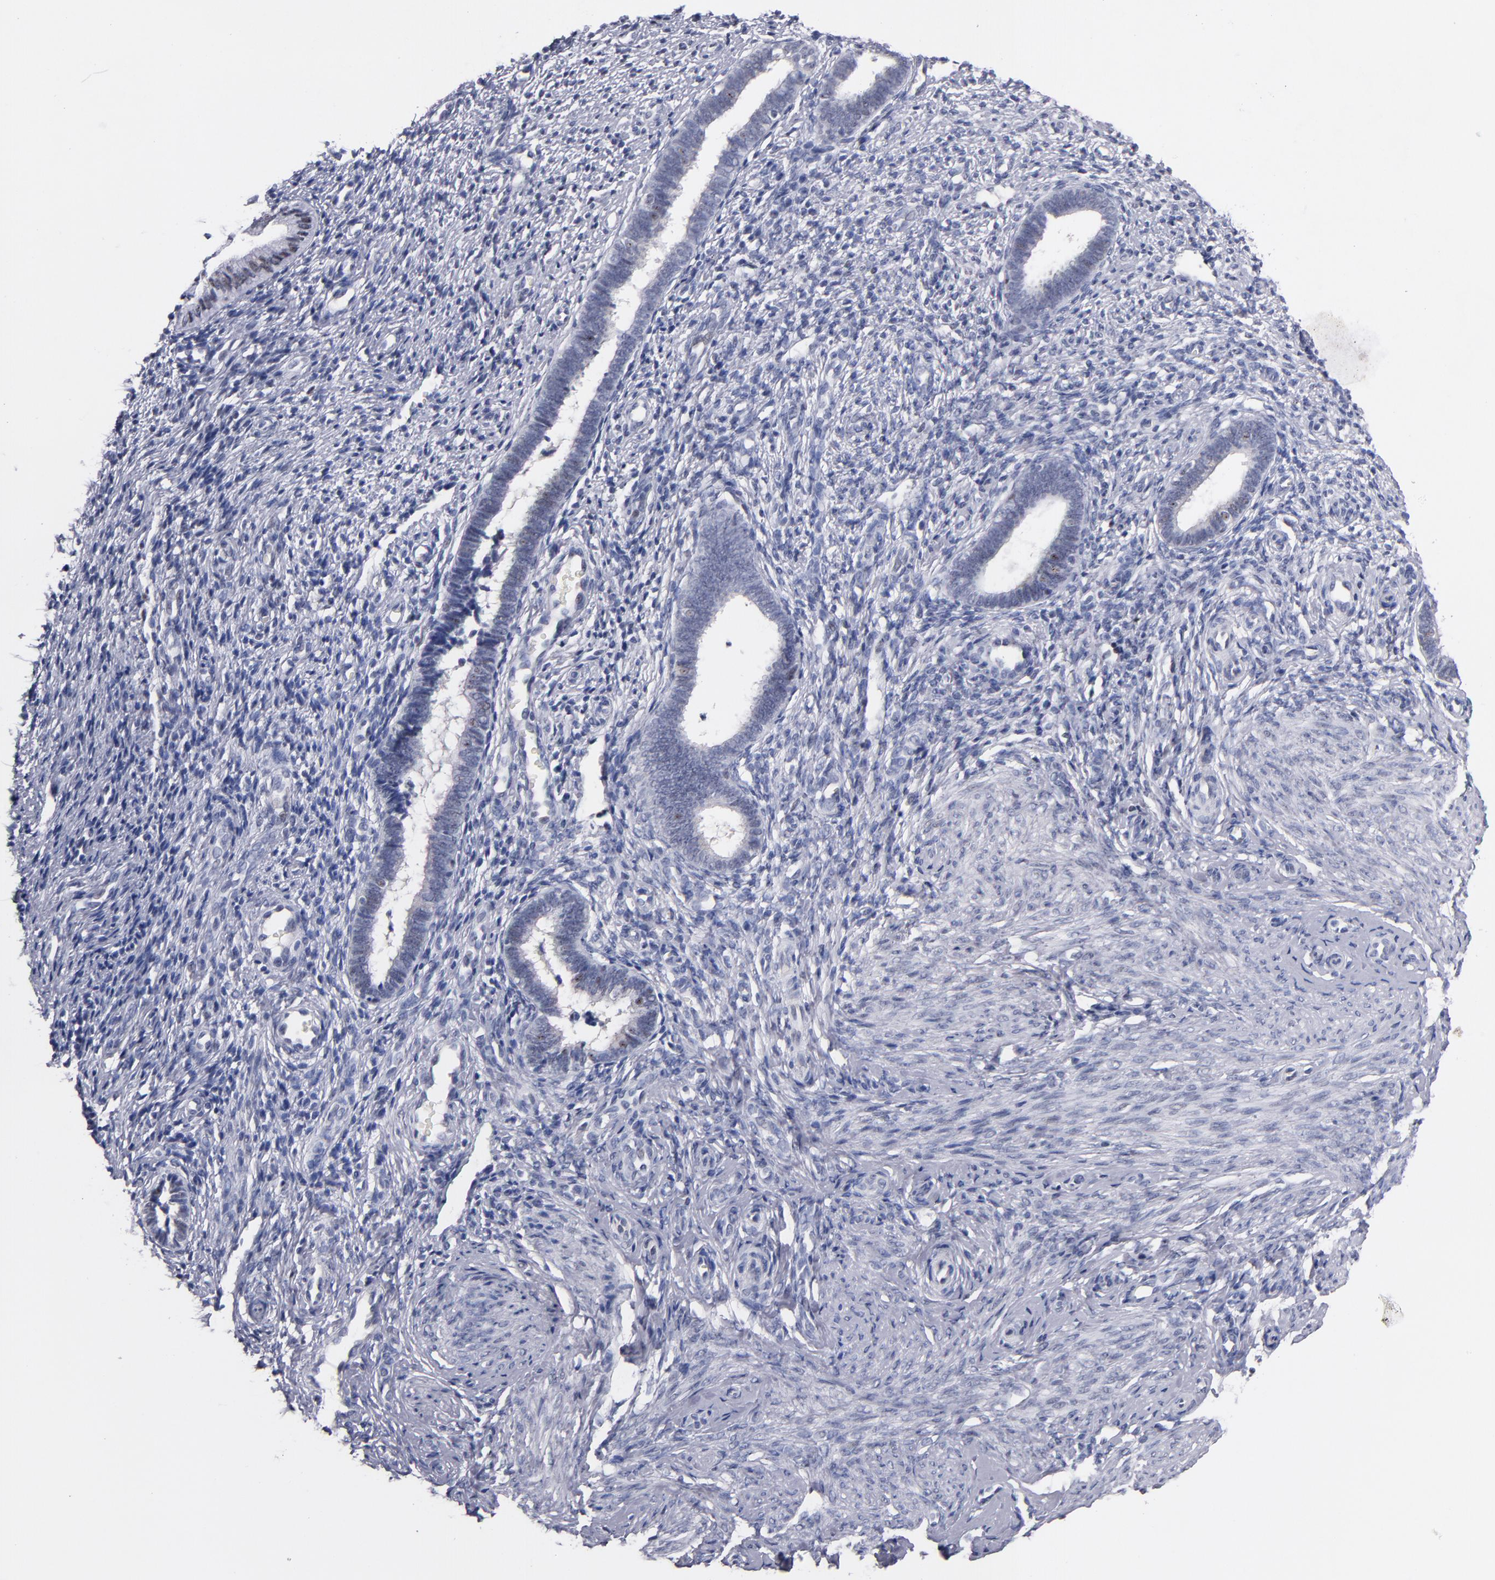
{"staining": {"intensity": "negative", "quantity": "none", "location": "none"}, "tissue": "endometrium", "cell_type": "Cells in endometrial stroma", "image_type": "normal", "snomed": [{"axis": "morphology", "description": "Normal tissue, NOS"}, {"axis": "topography", "description": "Endometrium"}], "caption": "Immunohistochemical staining of unremarkable human endometrium shows no significant staining in cells in endometrial stroma.", "gene": "RAF1", "patient": {"sex": "female", "age": 27}}